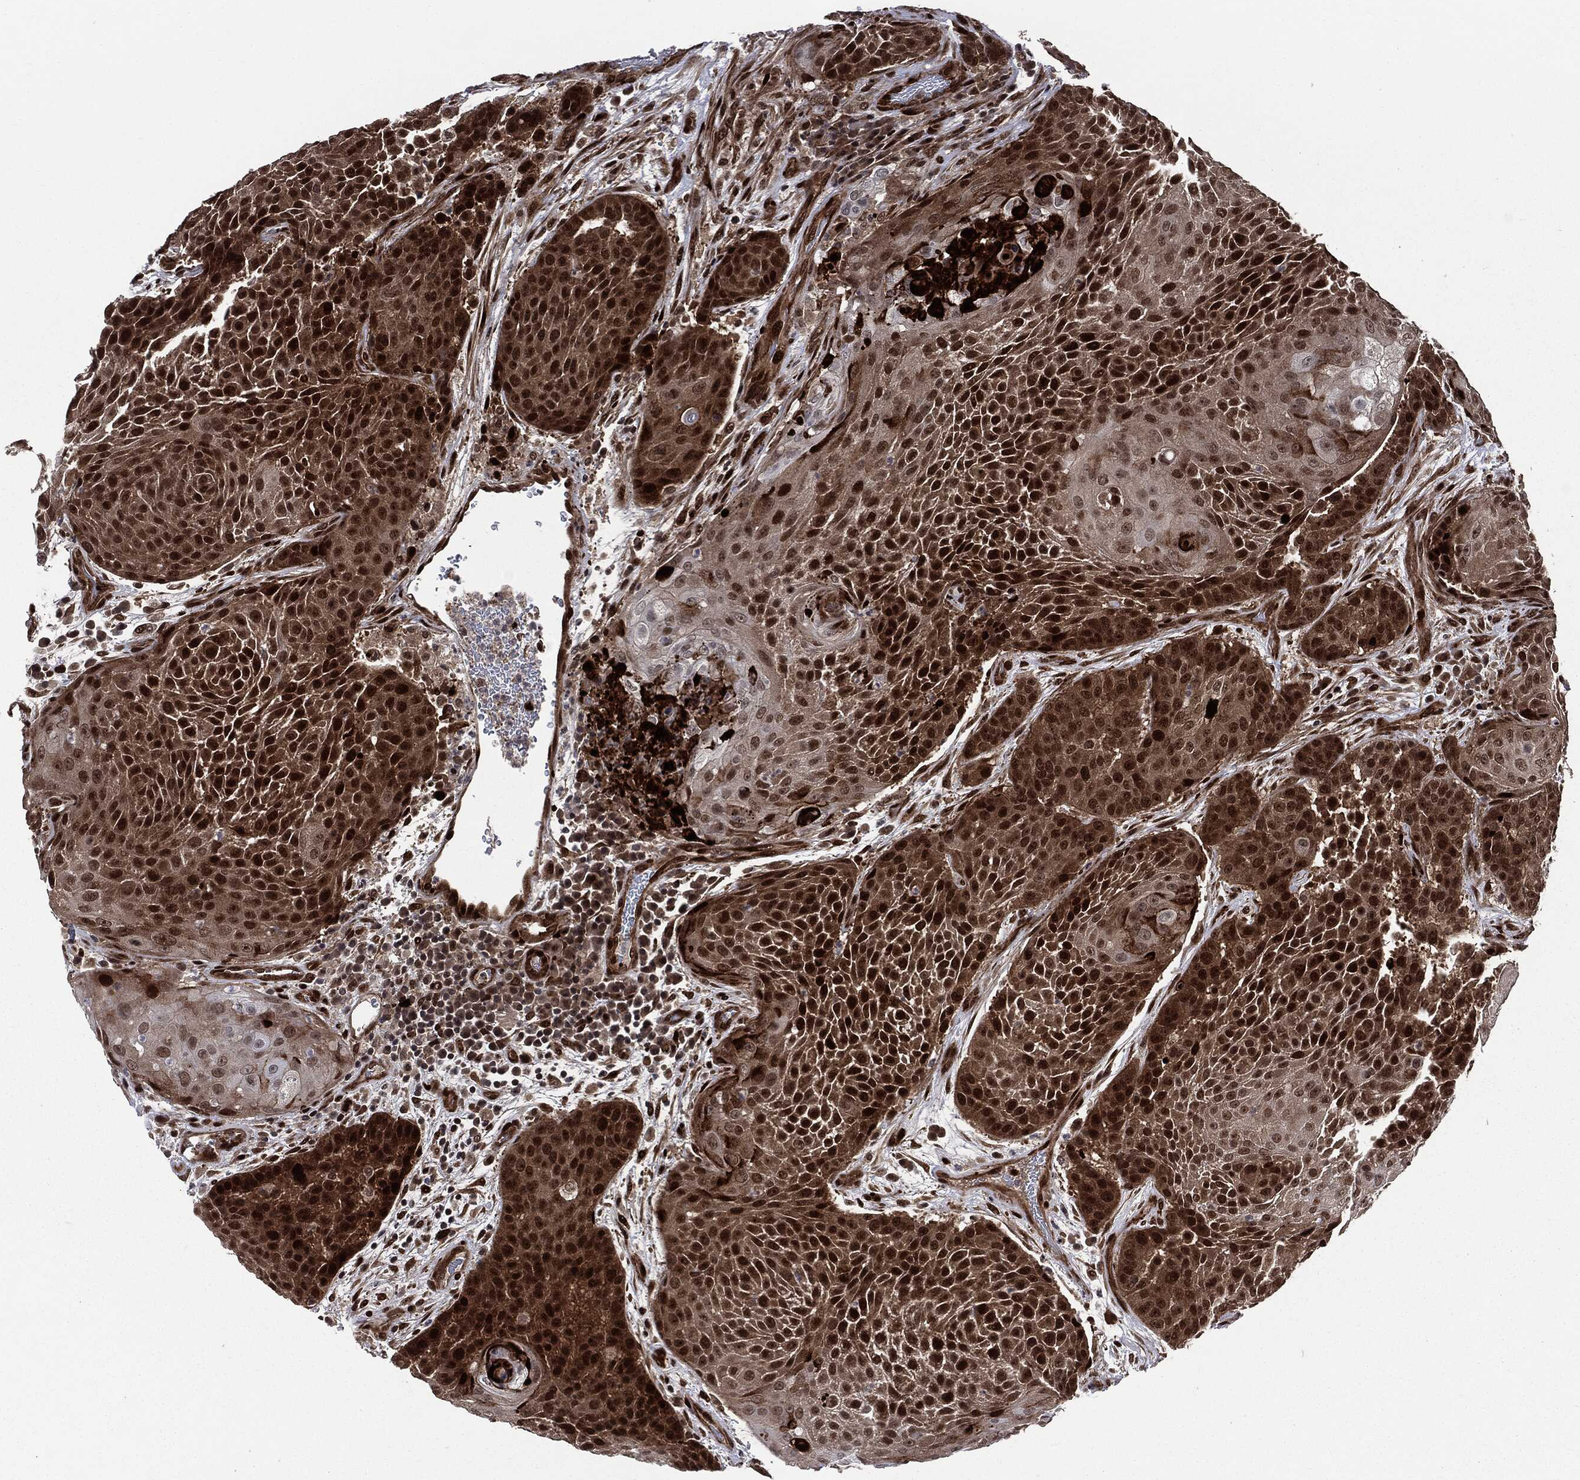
{"staining": {"intensity": "strong", "quantity": "25%-75%", "location": "cytoplasmic/membranous,nuclear"}, "tissue": "urothelial cancer", "cell_type": "Tumor cells", "image_type": "cancer", "snomed": [{"axis": "morphology", "description": "Urothelial carcinoma, High grade"}, {"axis": "topography", "description": "Urinary bladder"}], "caption": "A photomicrograph showing strong cytoplasmic/membranous and nuclear expression in approximately 25%-75% of tumor cells in high-grade urothelial carcinoma, as visualized by brown immunohistochemical staining.", "gene": "SMAD4", "patient": {"sex": "female", "age": 63}}